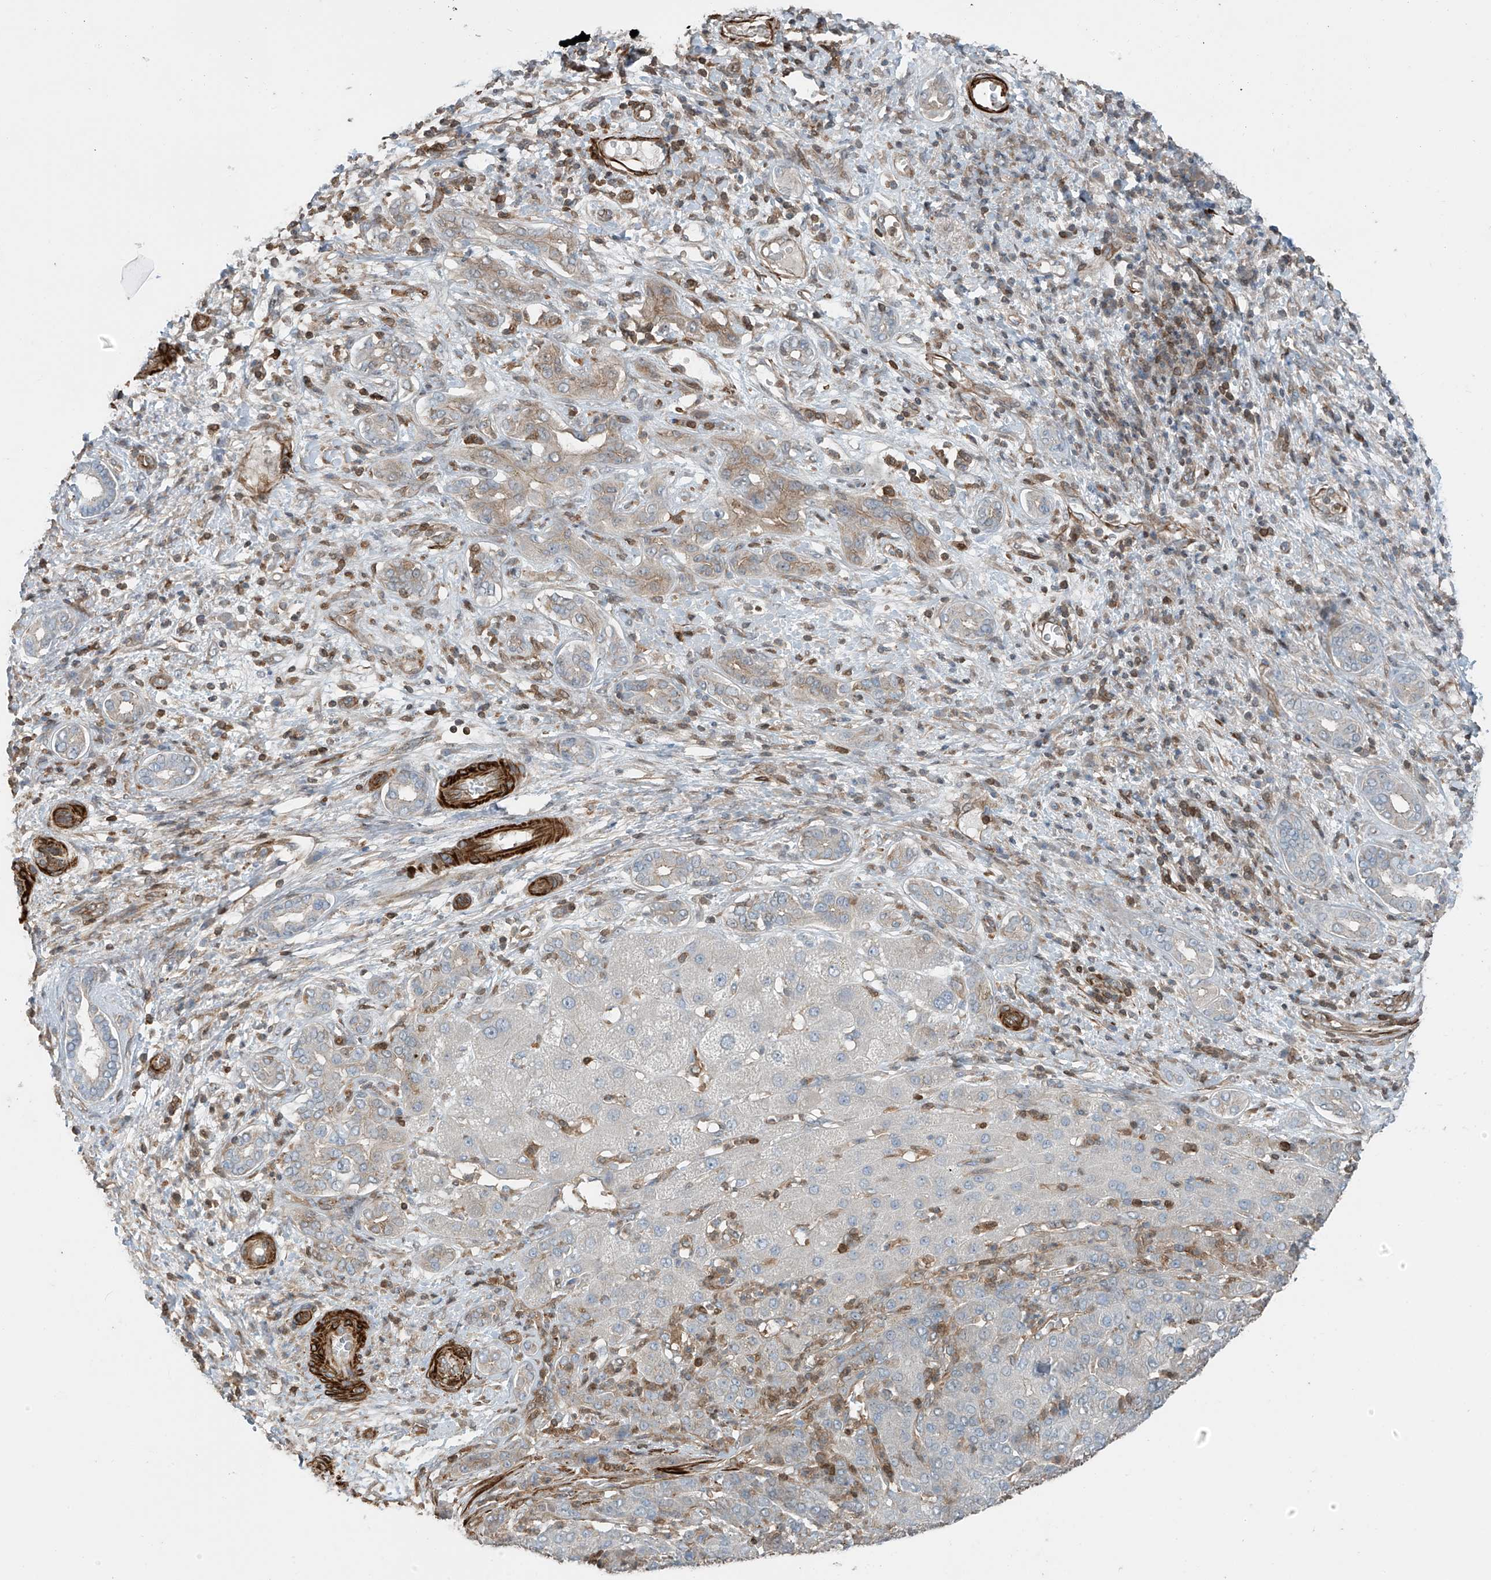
{"staining": {"intensity": "negative", "quantity": "none", "location": "none"}, "tissue": "liver cancer", "cell_type": "Tumor cells", "image_type": "cancer", "snomed": [{"axis": "morphology", "description": "Carcinoma, Hepatocellular, NOS"}, {"axis": "topography", "description": "Liver"}], "caption": "Histopathology image shows no significant protein staining in tumor cells of hepatocellular carcinoma (liver).", "gene": "SH3BGRL3", "patient": {"sex": "male", "age": 65}}